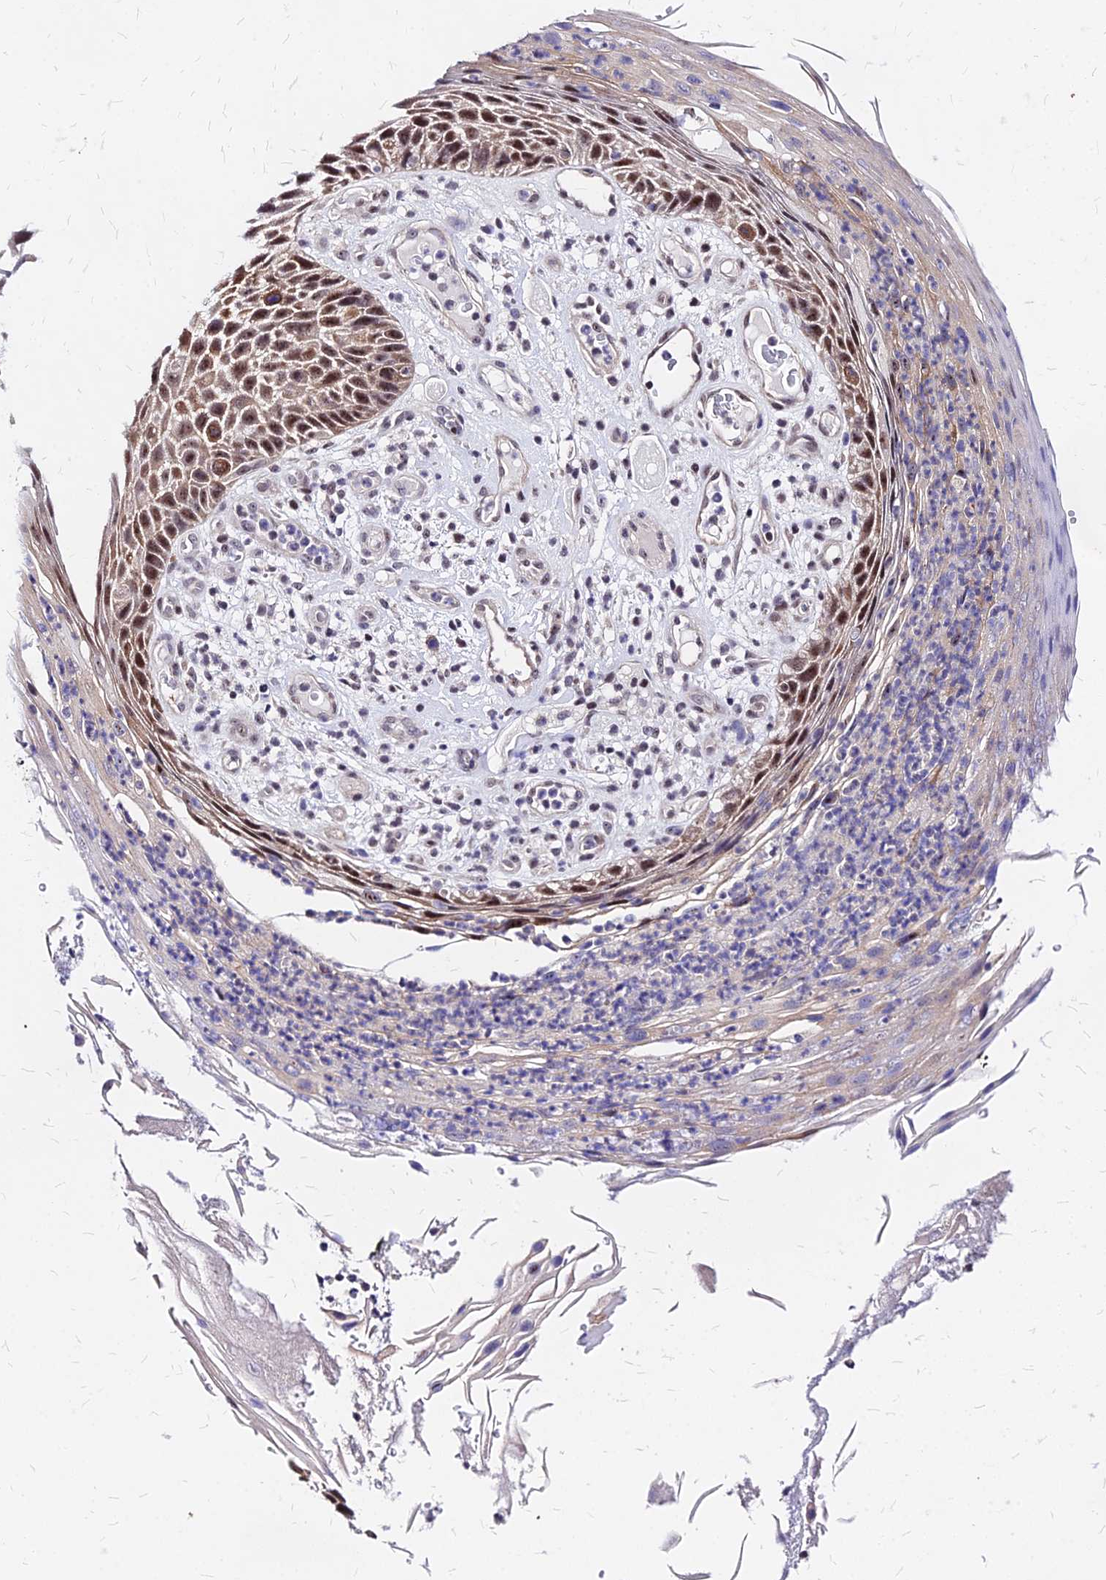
{"staining": {"intensity": "moderate", "quantity": ">75%", "location": "cytoplasmic/membranous,nuclear"}, "tissue": "skin cancer", "cell_type": "Tumor cells", "image_type": "cancer", "snomed": [{"axis": "morphology", "description": "Squamous cell carcinoma, NOS"}, {"axis": "topography", "description": "Skin"}], "caption": "Skin squamous cell carcinoma stained with DAB immunohistochemistry (IHC) demonstrates medium levels of moderate cytoplasmic/membranous and nuclear staining in about >75% of tumor cells.", "gene": "DDX55", "patient": {"sex": "female", "age": 88}}